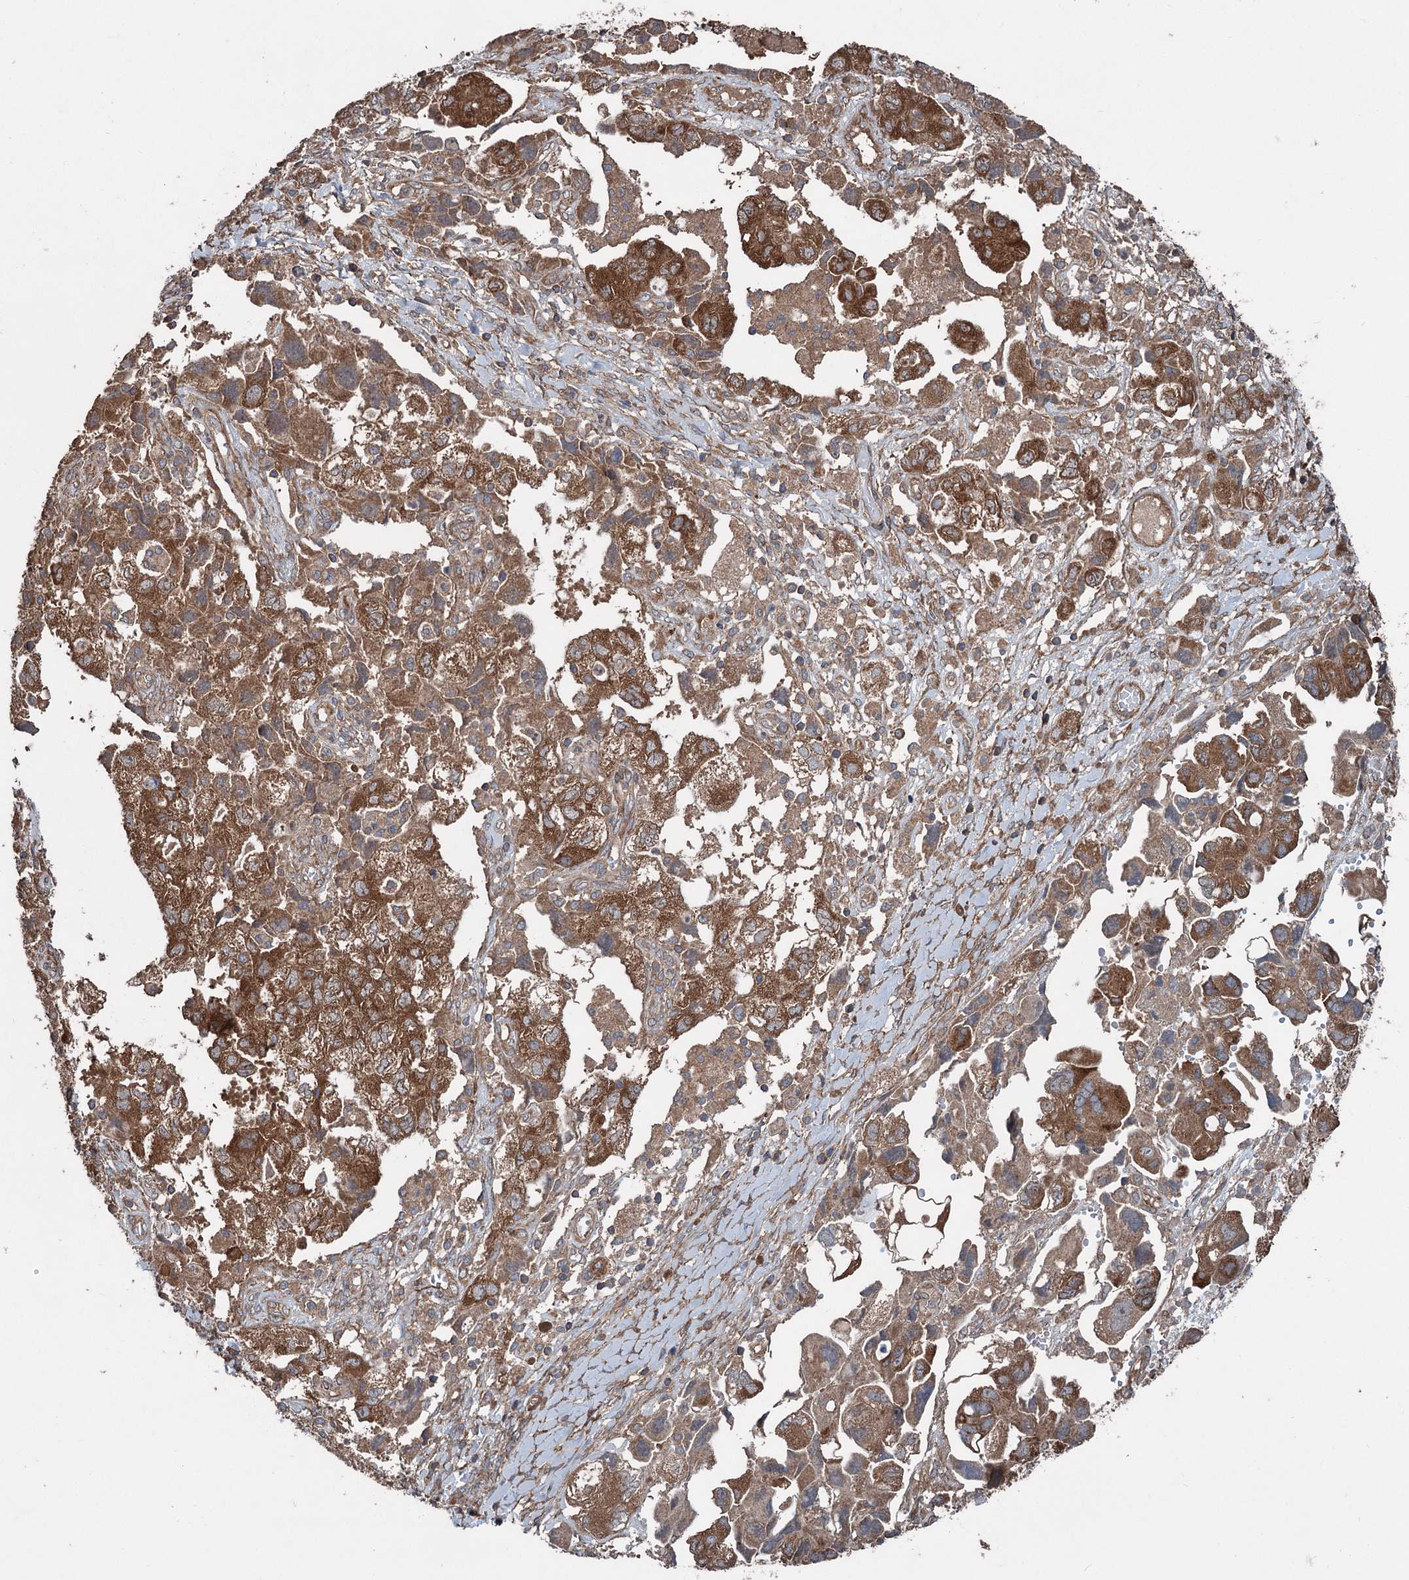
{"staining": {"intensity": "moderate", "quantity": ">75%", "location": "cytoplasmic/membranous"}, "tissue": "ovarian cancer", "cell_type": "Tumor cells", "image_type": "cancer", "snomed": [{"axis": "morphology", "description": "Carcinoma, NOS"}, {"axis": "morphology", "description": "Cystadenocarcinoma, serous, NOS"}, {"axis": "topography", "description": "Ovary"}], "caption": "A micrograph of human ovarian cancer stained for a protein demonstrates moderate cytoplasmic/membranous brown staining in tumor cells. The staining was performed using DAB to visualize the protein expression in brown, while the nuclei were stained in blue with hematoxylin (Magnification: 20x).", "gene": "RNF214", "patient": {"sex": "female", "age": 69}}